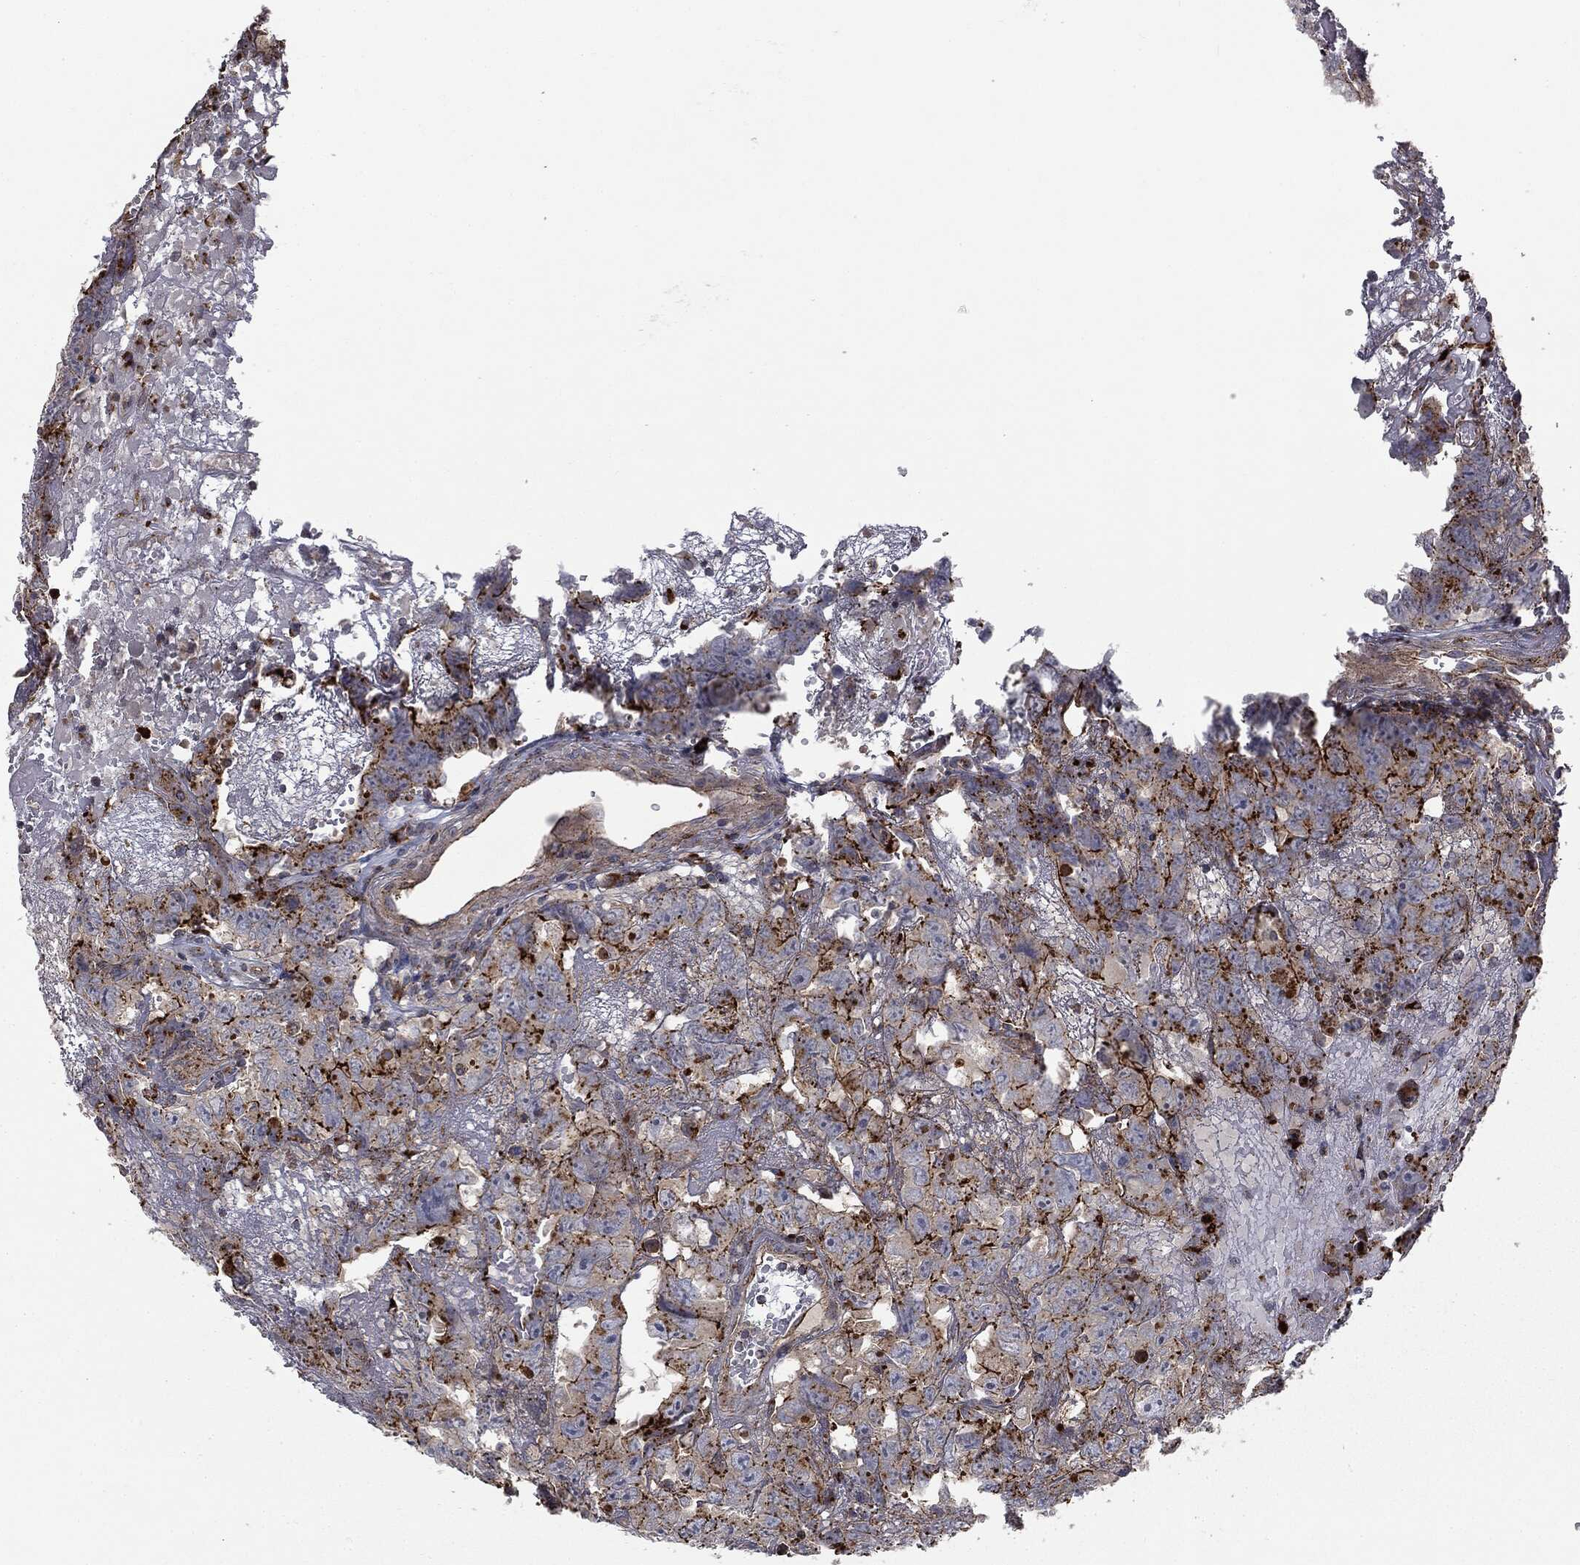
{"staining": {"intensity": "strong", "quantity": ">75%", "location": "cytoplasmic/membranous"}, "tissue": "testis cancer", "cell_type": "Tumor cells", "image_type": "cancer", "snomed": [{"axis": "morphology", "description": "Carcinoma, Embryonal, NOS"}, {"axis": "topography", "description": "Testis"}], "caption": "Testis cancer (embryonal carcinoma) tissue exhibits strong cytoplasmic/membranous positivity in approximately >75% of tumor cells The protein is stained brown, and the nuclei are stained in blue (DAB (3,3'-diaminobenzidine) IHC with brightfield microscopy, high magnification).", "gene": "CTSA", "patient": {"sex": "male", "age": 45}}